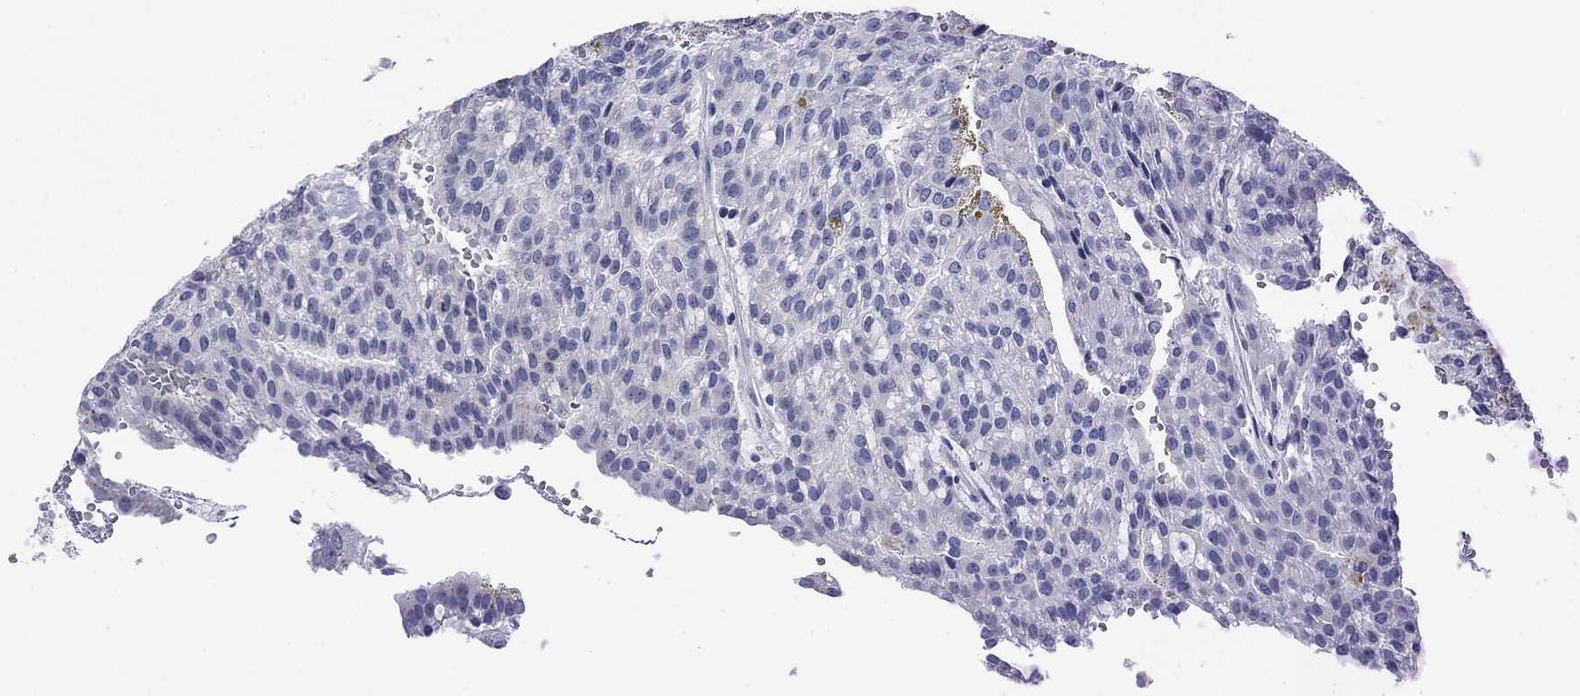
{"staining": {"intensity": "negative", "quantity": "none", "location": "none"}, "tissue": "renal cancer", "cell_type": "Tumor cells", "image_type": "cancer", "snomed": [{"axis": "morphology", "description": "Adenocarcinoma, NOS"}, {"axis": "topography", "description": "Kidney"}], "caption": "A histopathology image of renal cancer (adenocarcinoma) stained for a protein demonstrates no brown staining in tumor cells.", "gene": "PRPH", "patient": {"sex": "male", "age": 63}}